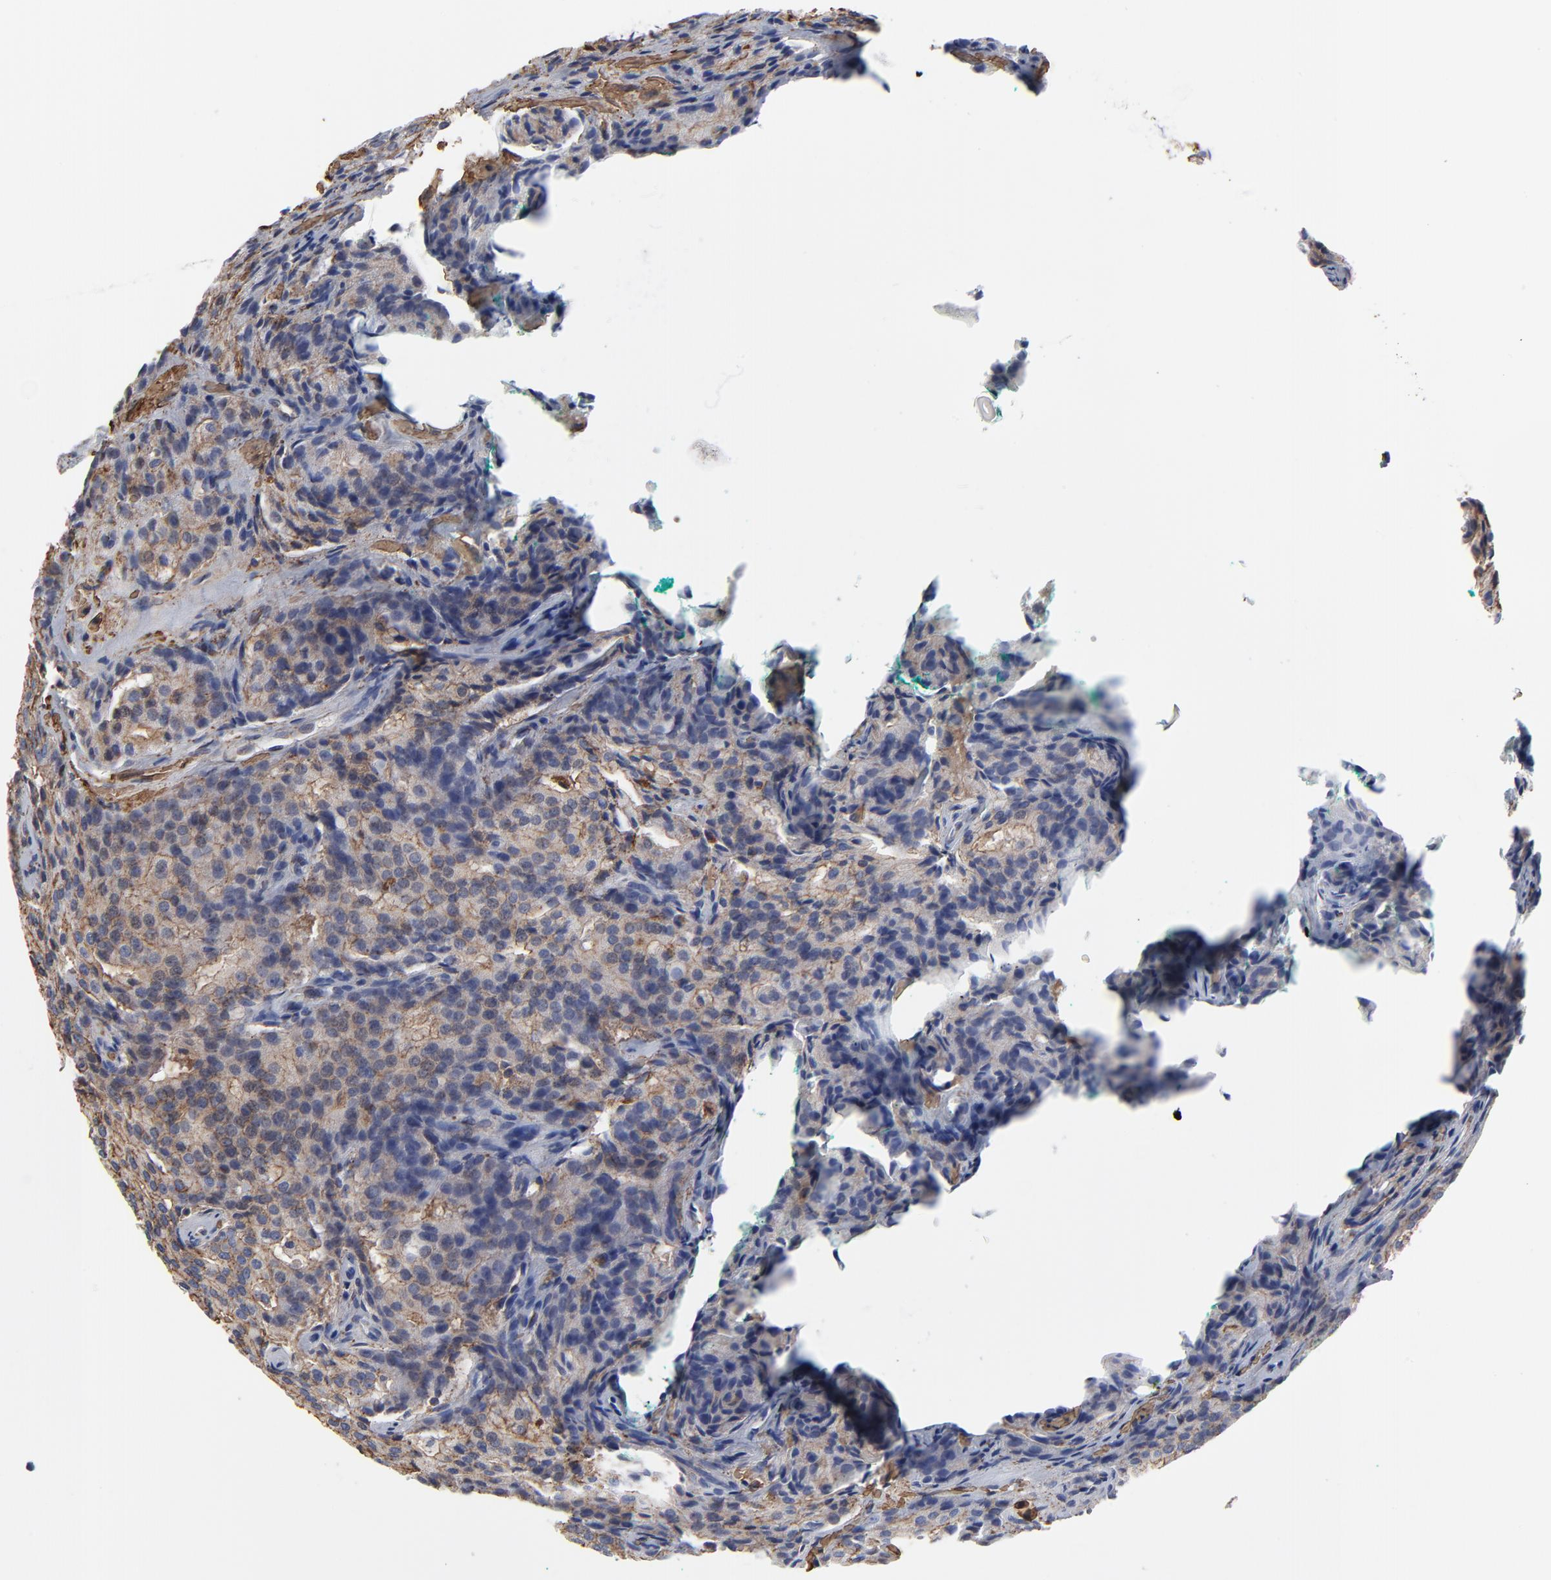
{"staining": {"intensity": "weak", "quantity": ">75%", "location": "cytoplasmic/membranous"}, "tissue": "prostate cancer", "cell_type": "Tumor cells", "image_type": "cancer", "snomed": [{"axis": "morphology", "description": "Adenocarcinoma, High grade"}, {"axis": "topography", "description": "Prostate"}], "caption": "Immunohistochemical staining of human prostate high-grade adenocarcinoma demonstrates weak cytoplasmic/membranous protein staining in approximately >75% of tumor cells. (DAB IHC, brown staining for protein, blue staining for nuclei).", "gene": "ACTA2", "patient": {"sex": "male", "age": 72}}